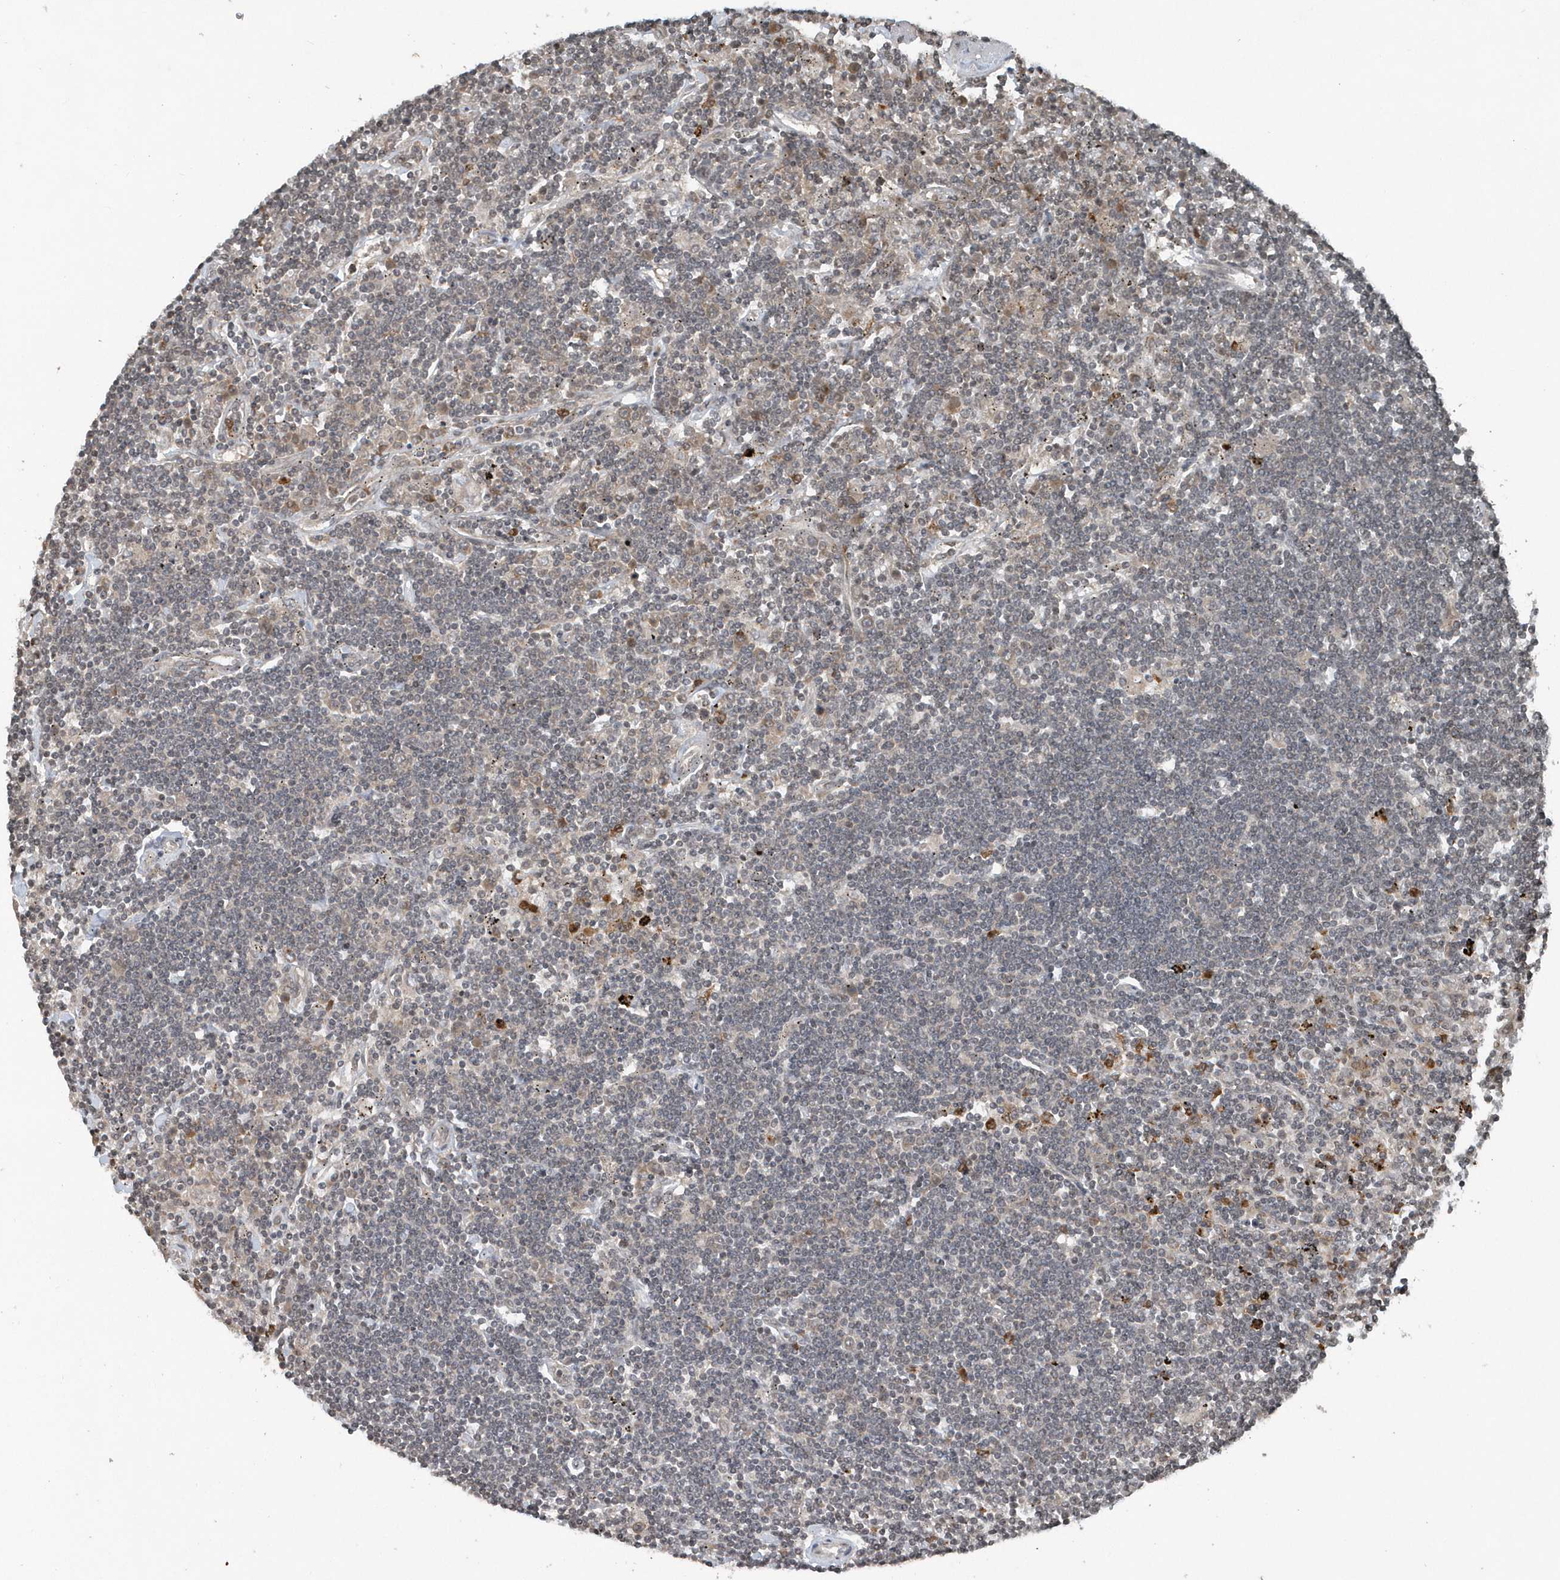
{"staining": {"intensity": "negative", "quantity": "none", "location": "none"}, "tissue": "lymphoma", "cell_type": "Tumor cells", "image_type": "cancer", "snomed": [{"axis": "morphology", "description": "Malignant lymphoma, non-Hodgkin's type, Low grade"}, {"axis": "topography", "description": "Spleen"}], "caption": "IHC histopathology image of neoplastic tissue: human malignant lymphoma, non-Hodgkin's type (low-grade) stained with DAB reveals no significant protein staining in tumor cells.", "gene": "EIF2B1", "patient": {"sex": "male", "age": 76}}